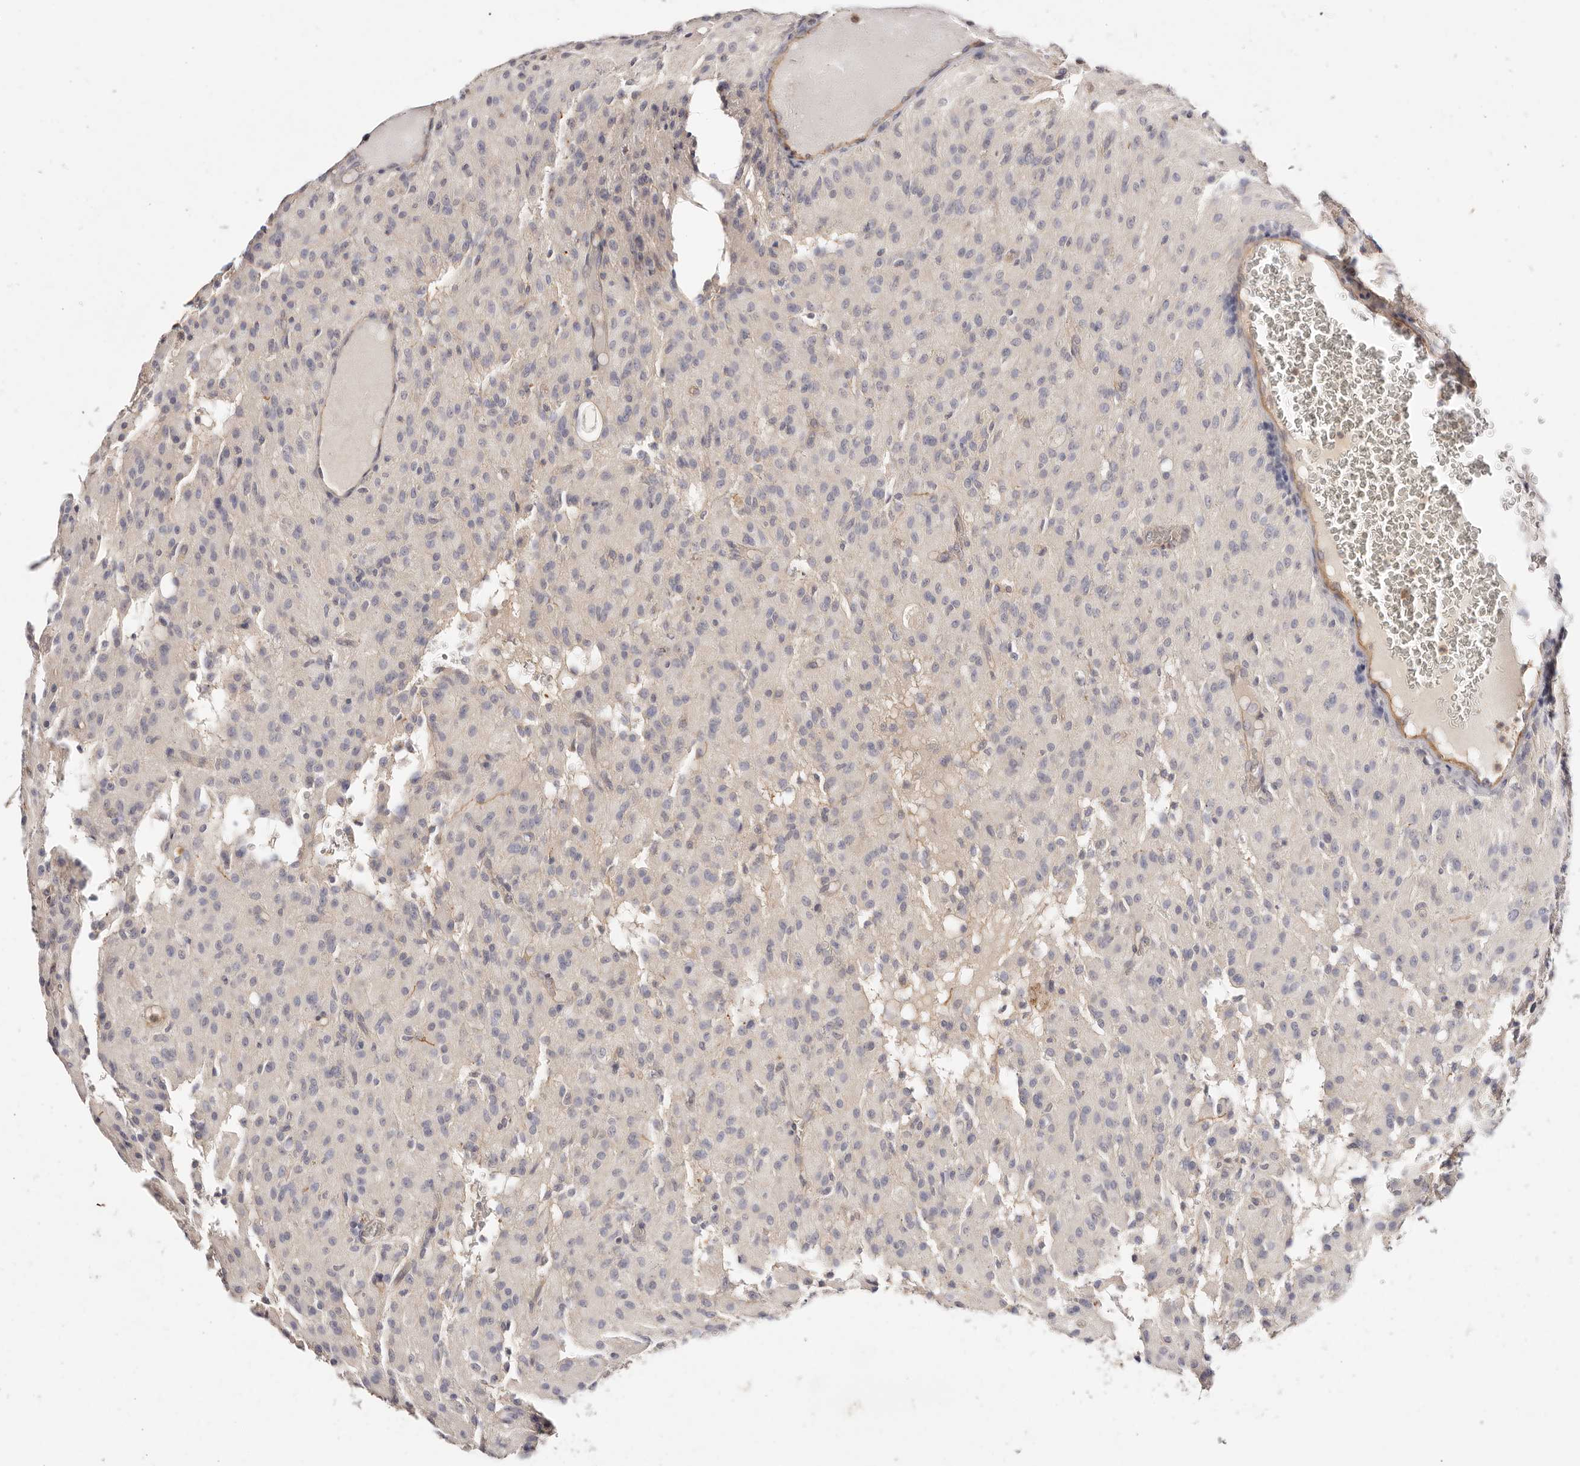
{"staining": {"intensity": "negative", "quantity": "none", "location": "none"}, "tissue": "glioma", "cell_type": "Tumor cells", "image_type": "cancer", "snomed": [{"axis": "morphology", "description": "Glioma, malignant, High grade"}, {"axis": "topography", "description": "Brain"}], "caption": "High power microscopy image of an immunohistochemistry micrograph of malignant glioma (high-grade), revealing no significant staining in tumor cells.", "gene": "SLC35B2", "patient": {"sex": "female", "age": 59}}